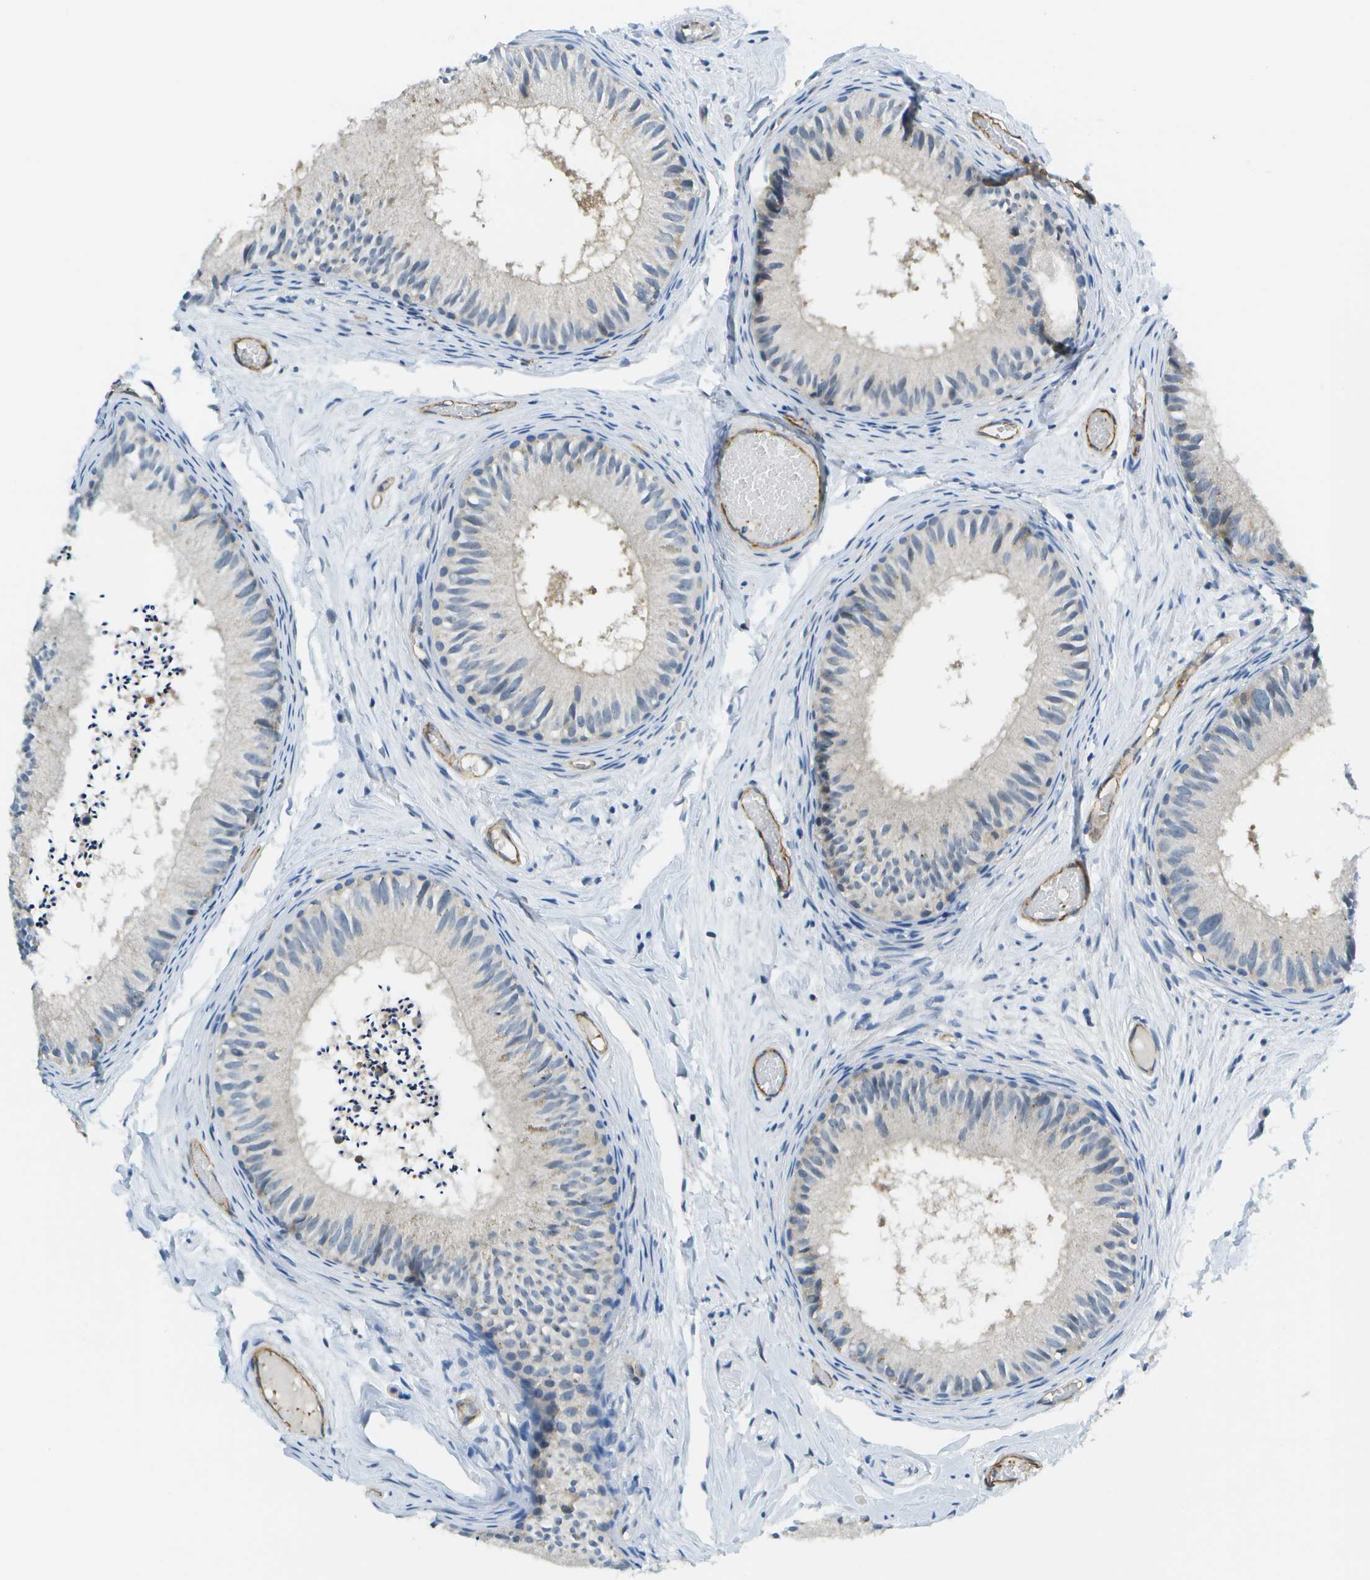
{"staining": {"intensity": "weak", "quantity": "<25%", "location": "cytoplasmic/membranous"}, "tissue": "epididymis", "cell_type": "Glandular cells", "image_type": "normal", "snomed": [{"axis": "morphology", "description": "Normal tissue, NOS"}, {"axis": "topography", "description": "Epididymis"}], "caption": "IHC photomicrograph of benign epididymis: human epididymis stained with DAB (3,3'-diaminobenzidine) exhibits no significant protein expression in glandular cells. (Brightfield microscopy of DAB (3,3'-diaminobenzidine) IHC at high magnification).", "gene": "KIAA0040", "patient": {"sex": "male", "age": 46}}